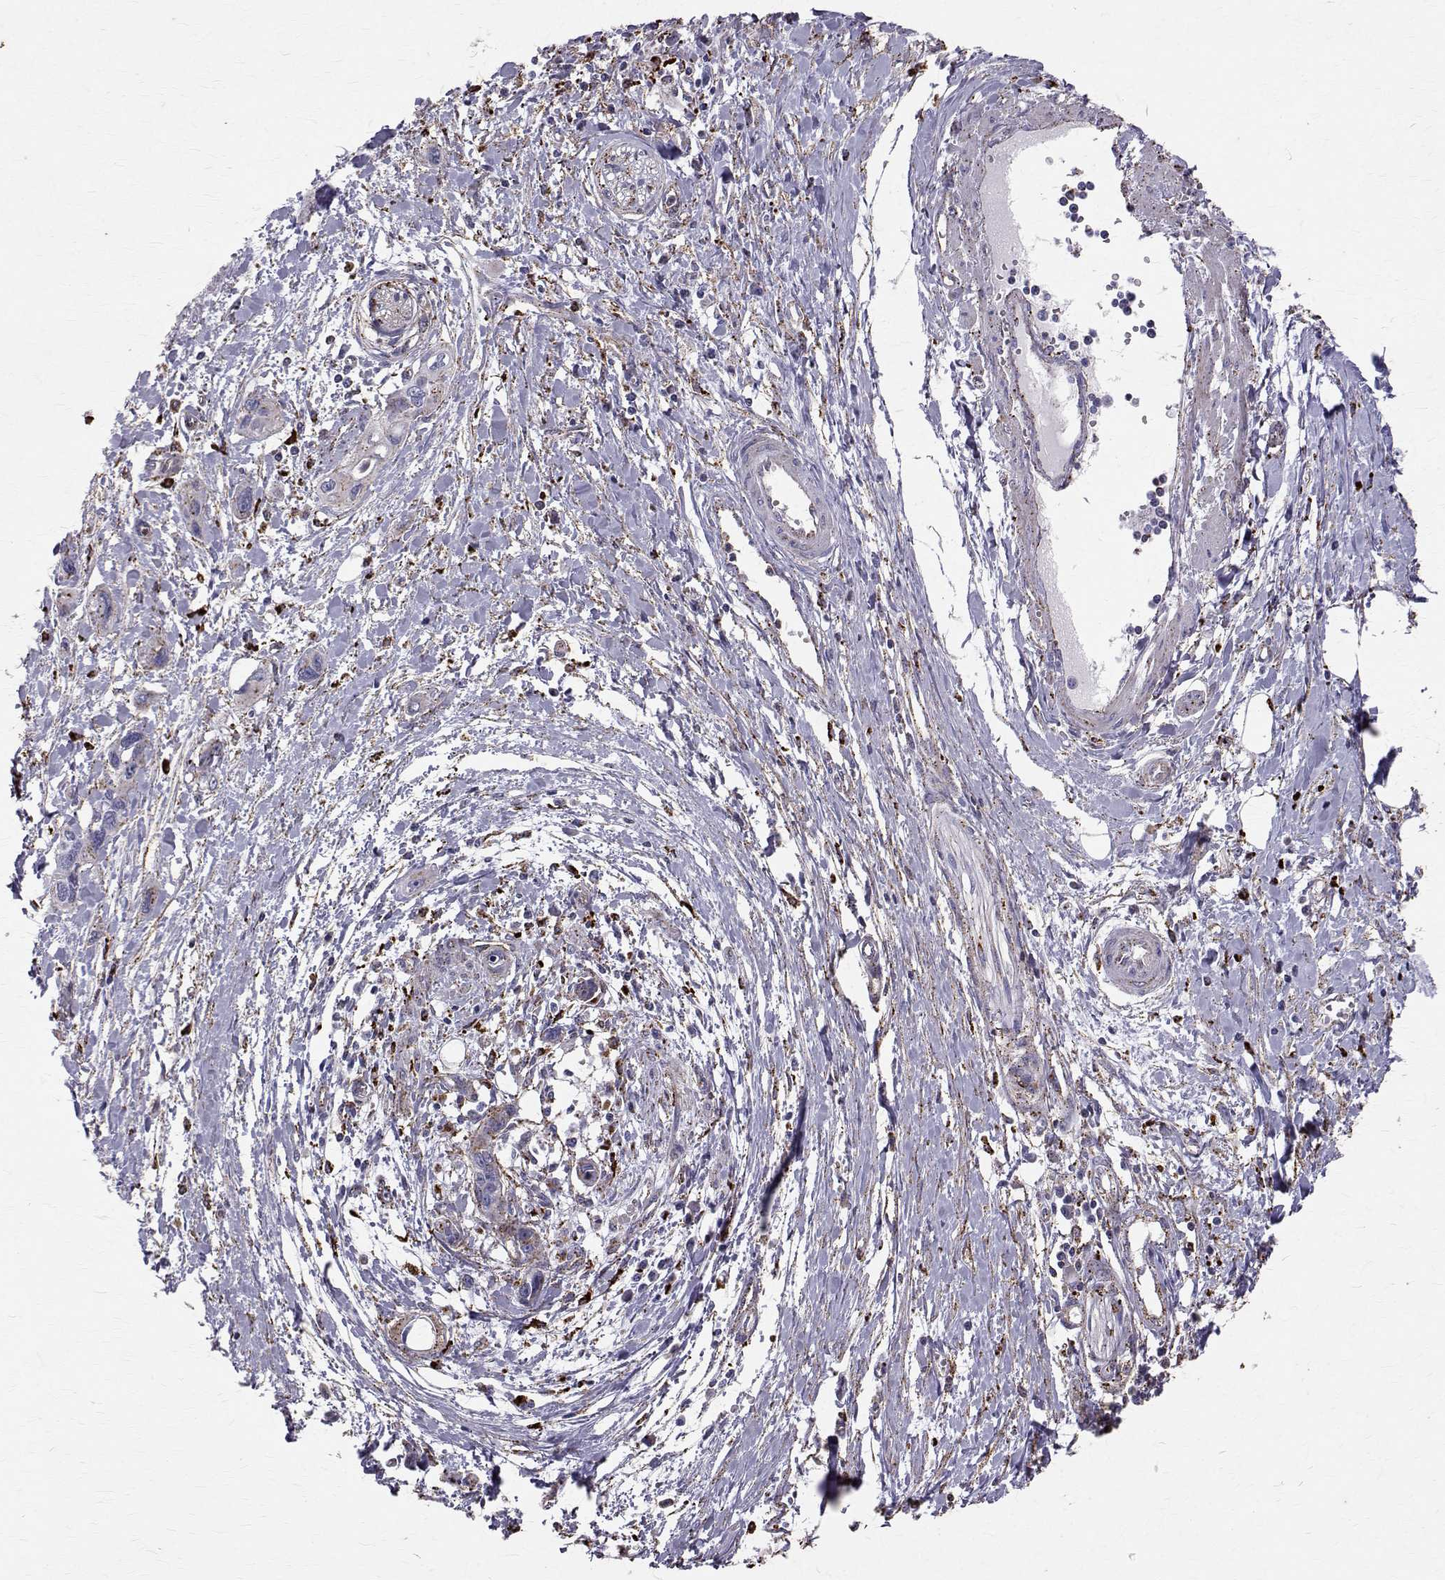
{"staining": {"intensity": "moderate", "quantity": "<25%", "location": "cytoplasmic/membranous"}, "tissue": "pancreatic cancer", "cell_type": "Tumor cells", "image_type": "cancer", "snomed": [{"axis": "morphology", "description": "Adenocarcinoma, NOS"}, {"axis": "topography", "description": "Pancreas"}], "caption": "Immunohistochemical staining of human pancreatic cancer (adenocarcinoma) shows low levels of moderate cytoplasmic/membranous staining in approximately <25% of tumor cells.", "gene": "TPP1", "patient": {"sex": "male", "age": 60}}